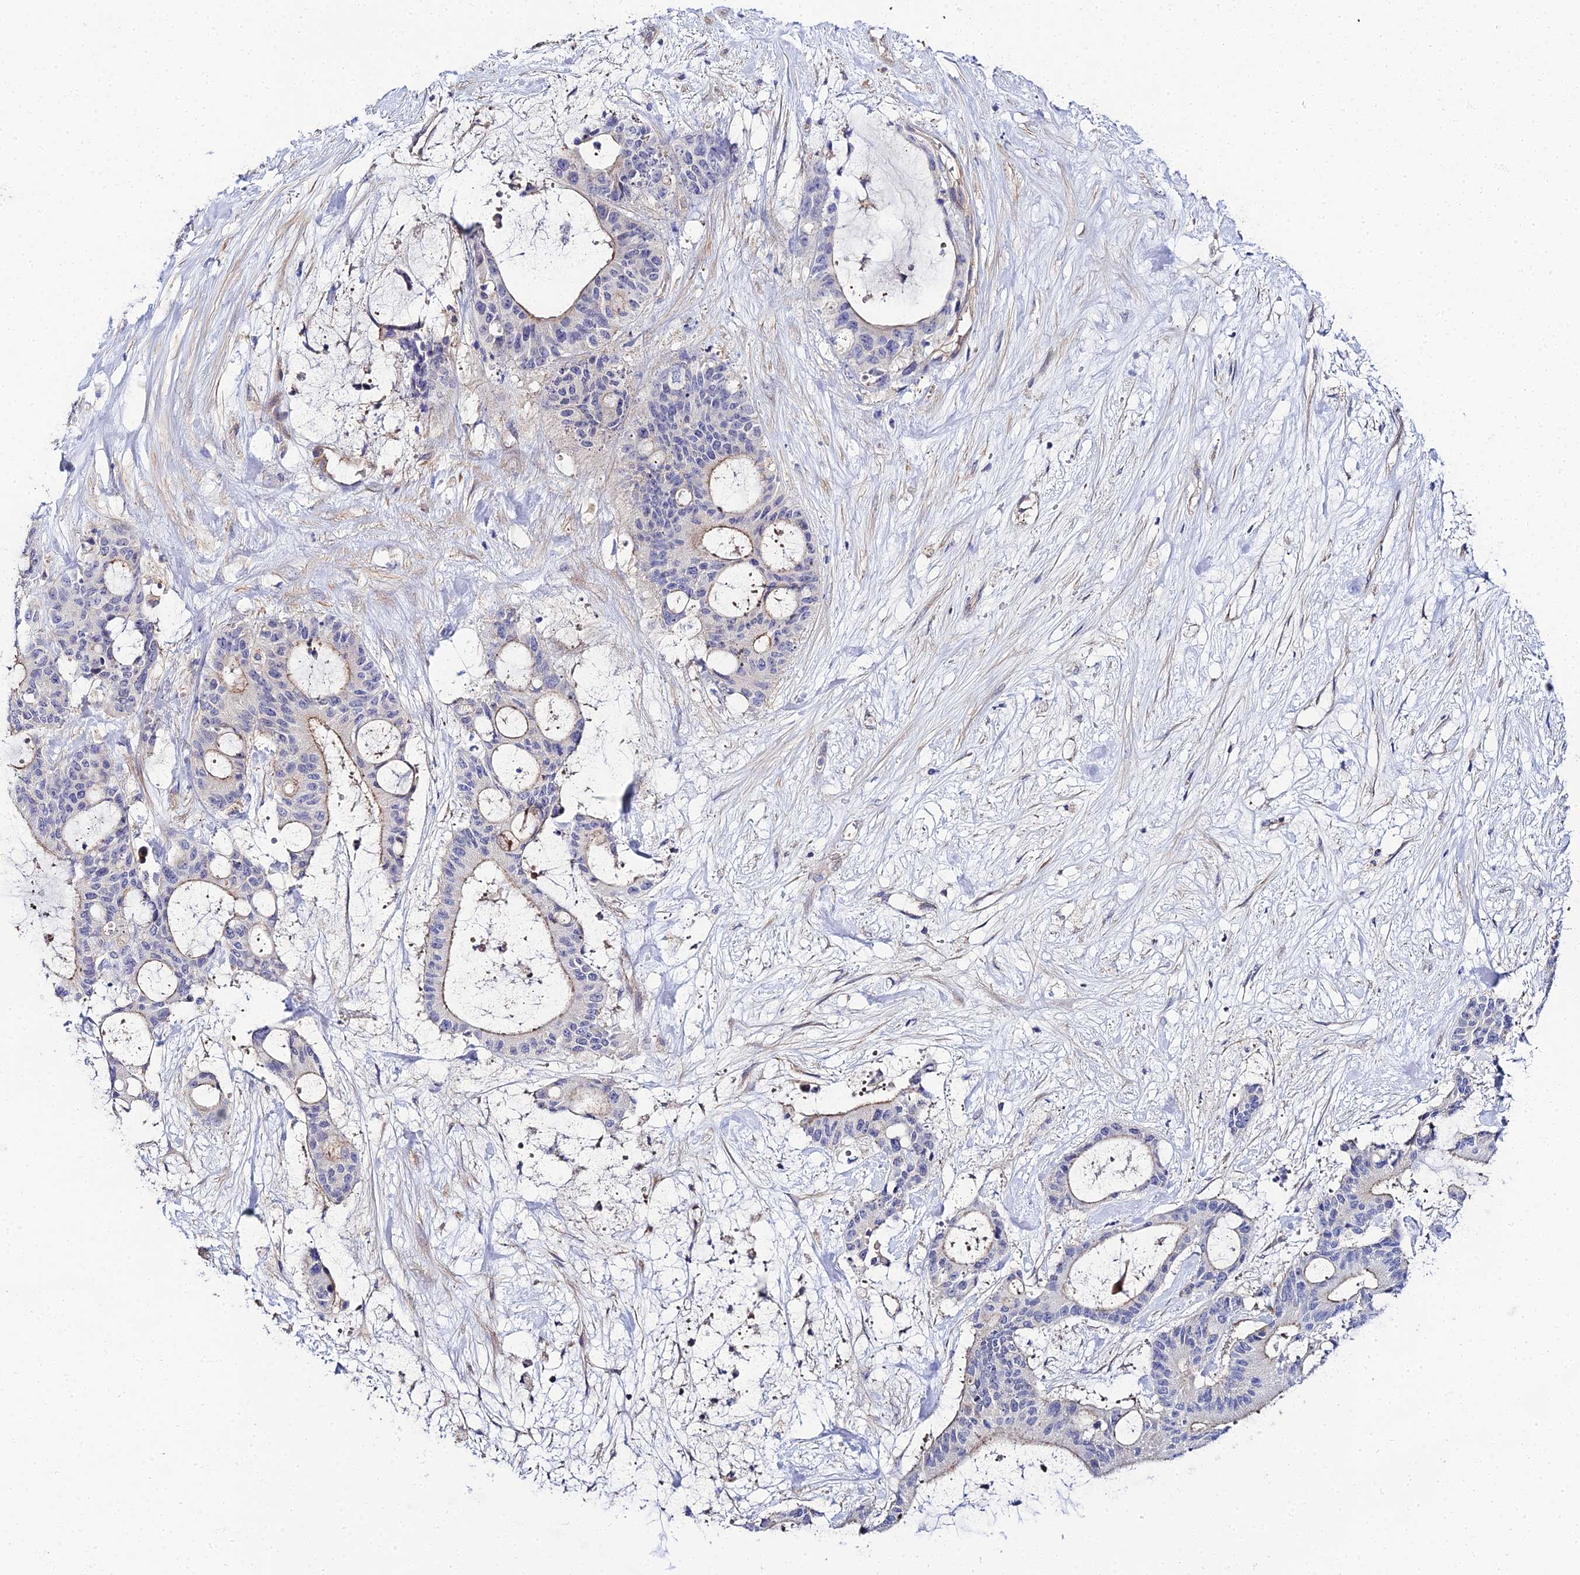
{"staining": {"intensity": "weak", "quantity": "<25%", "location": "cytoplasmic/membranous"}, "tissue": "liver cancer", "cell_type": "Tumor cells", "image_type": "cancer", "snomed": [{"axis": "morphology", "description": "Normal tissue, NOS"}, {"axis": "morphology", "description": "Cholangiocarcinoma"}, {"axis": "topography", "description": "Liver"}, {"axis": "topography", "description": "Peripheral nerve tissue"}], "caption": "Liver cancer was stained to show a protein in brown. There is no significant expression in tumor cells. The staining is performed using DAB brown chromogen with nuclei counter-stained in using hematoxylin.", "gene": "APOBEC3H", "patient": {"sex": "female", "age": 73}}